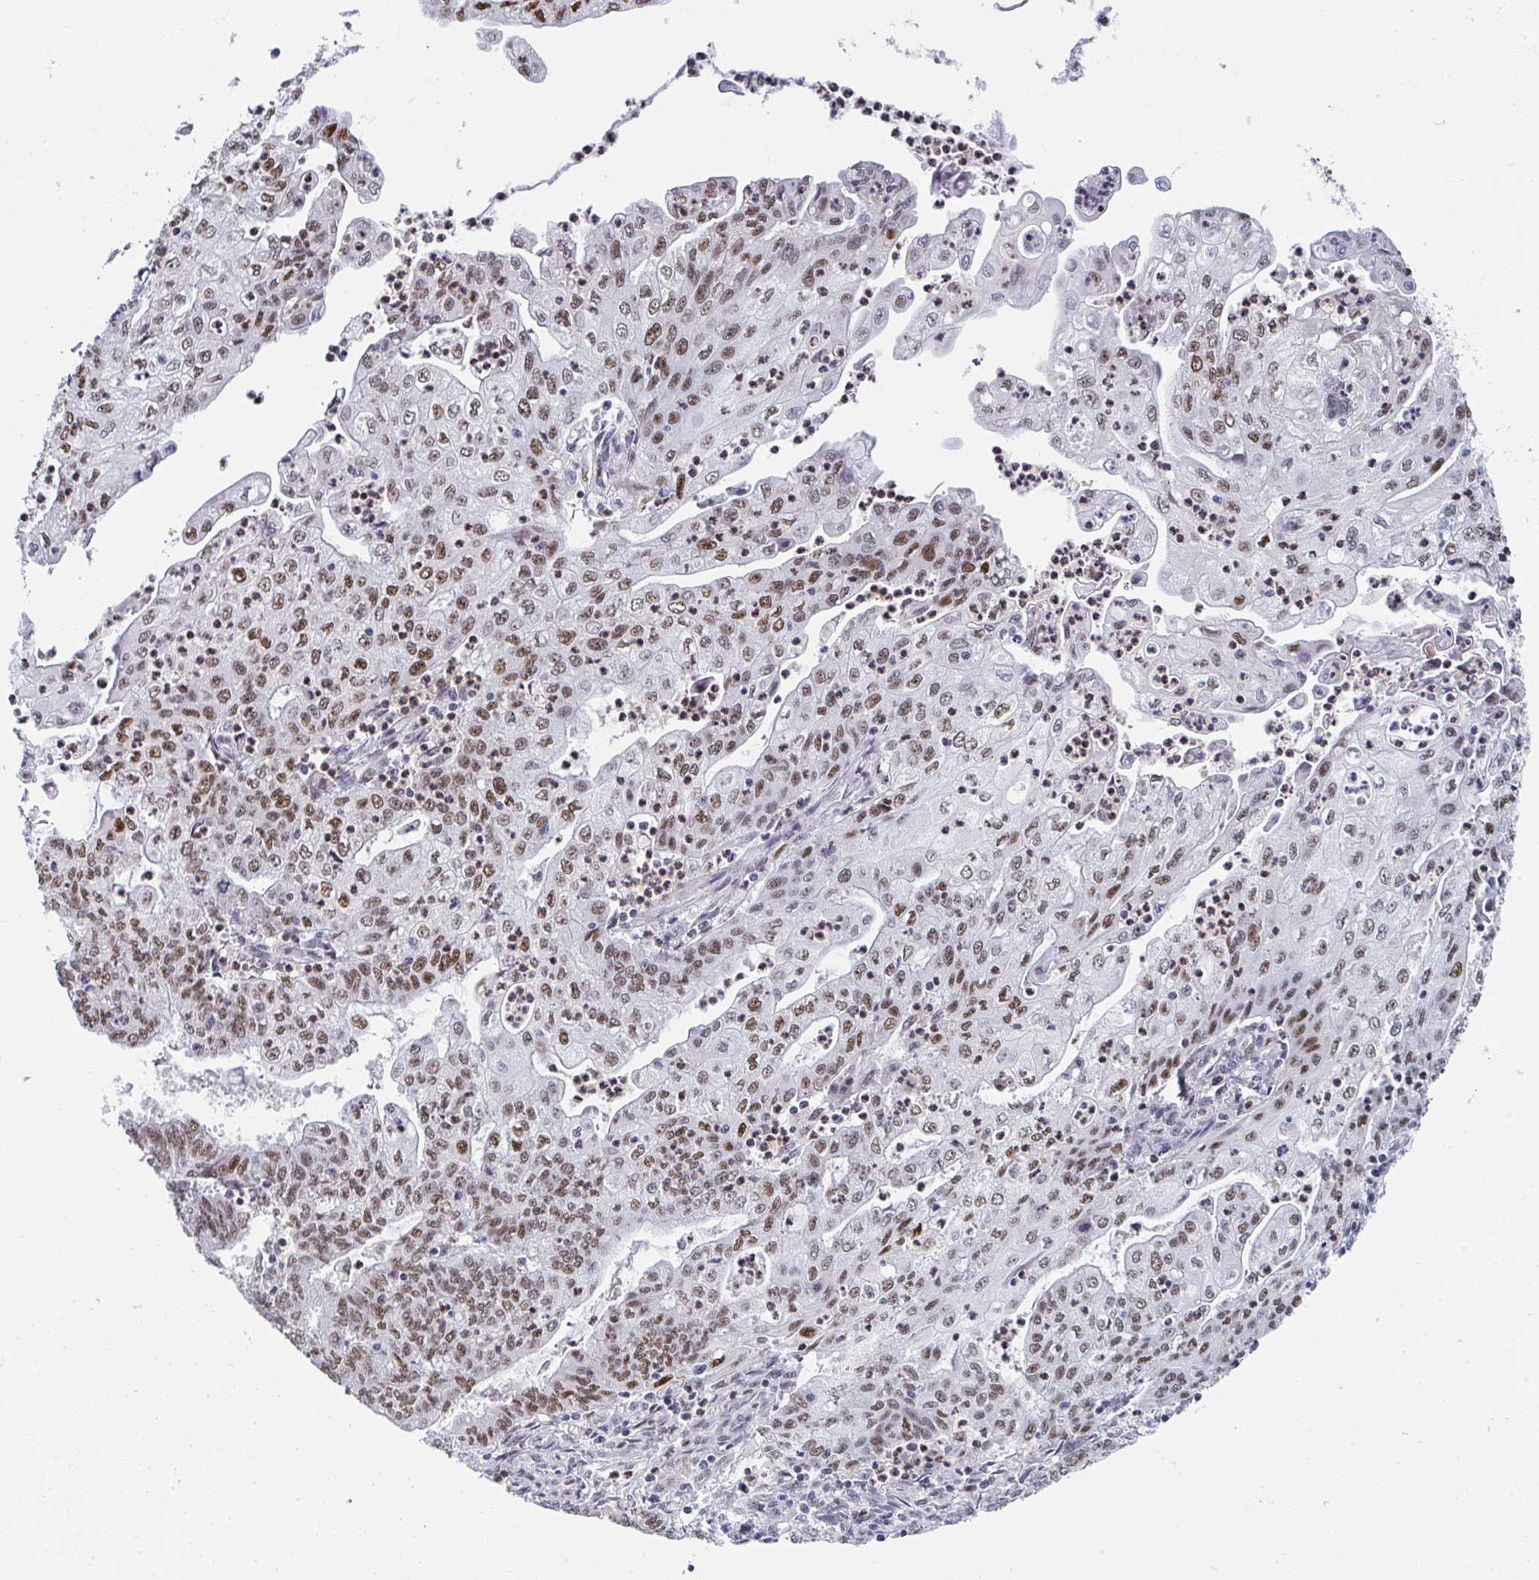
{"staining": {"intensity": "moderate", "quantity": ">75%", "location": "nuclear"}, "tissue": "endometrial cancer", "cell_type": "Tumor cells", "image_type": "cancer", "snomed": [{"axis": "morphology", "description": "Adenocarcinoma, NOS"}, {"axis": "topography", "description": "Endometrium"}], "caption": "Protein expression analysis of human endometrial cancer (adenocarcinoma) reveals moderate nuclear expression in approximately >75% of tumor cells.", "gene": "JDP2", "patient": {"sex": "female", "age": 61}}